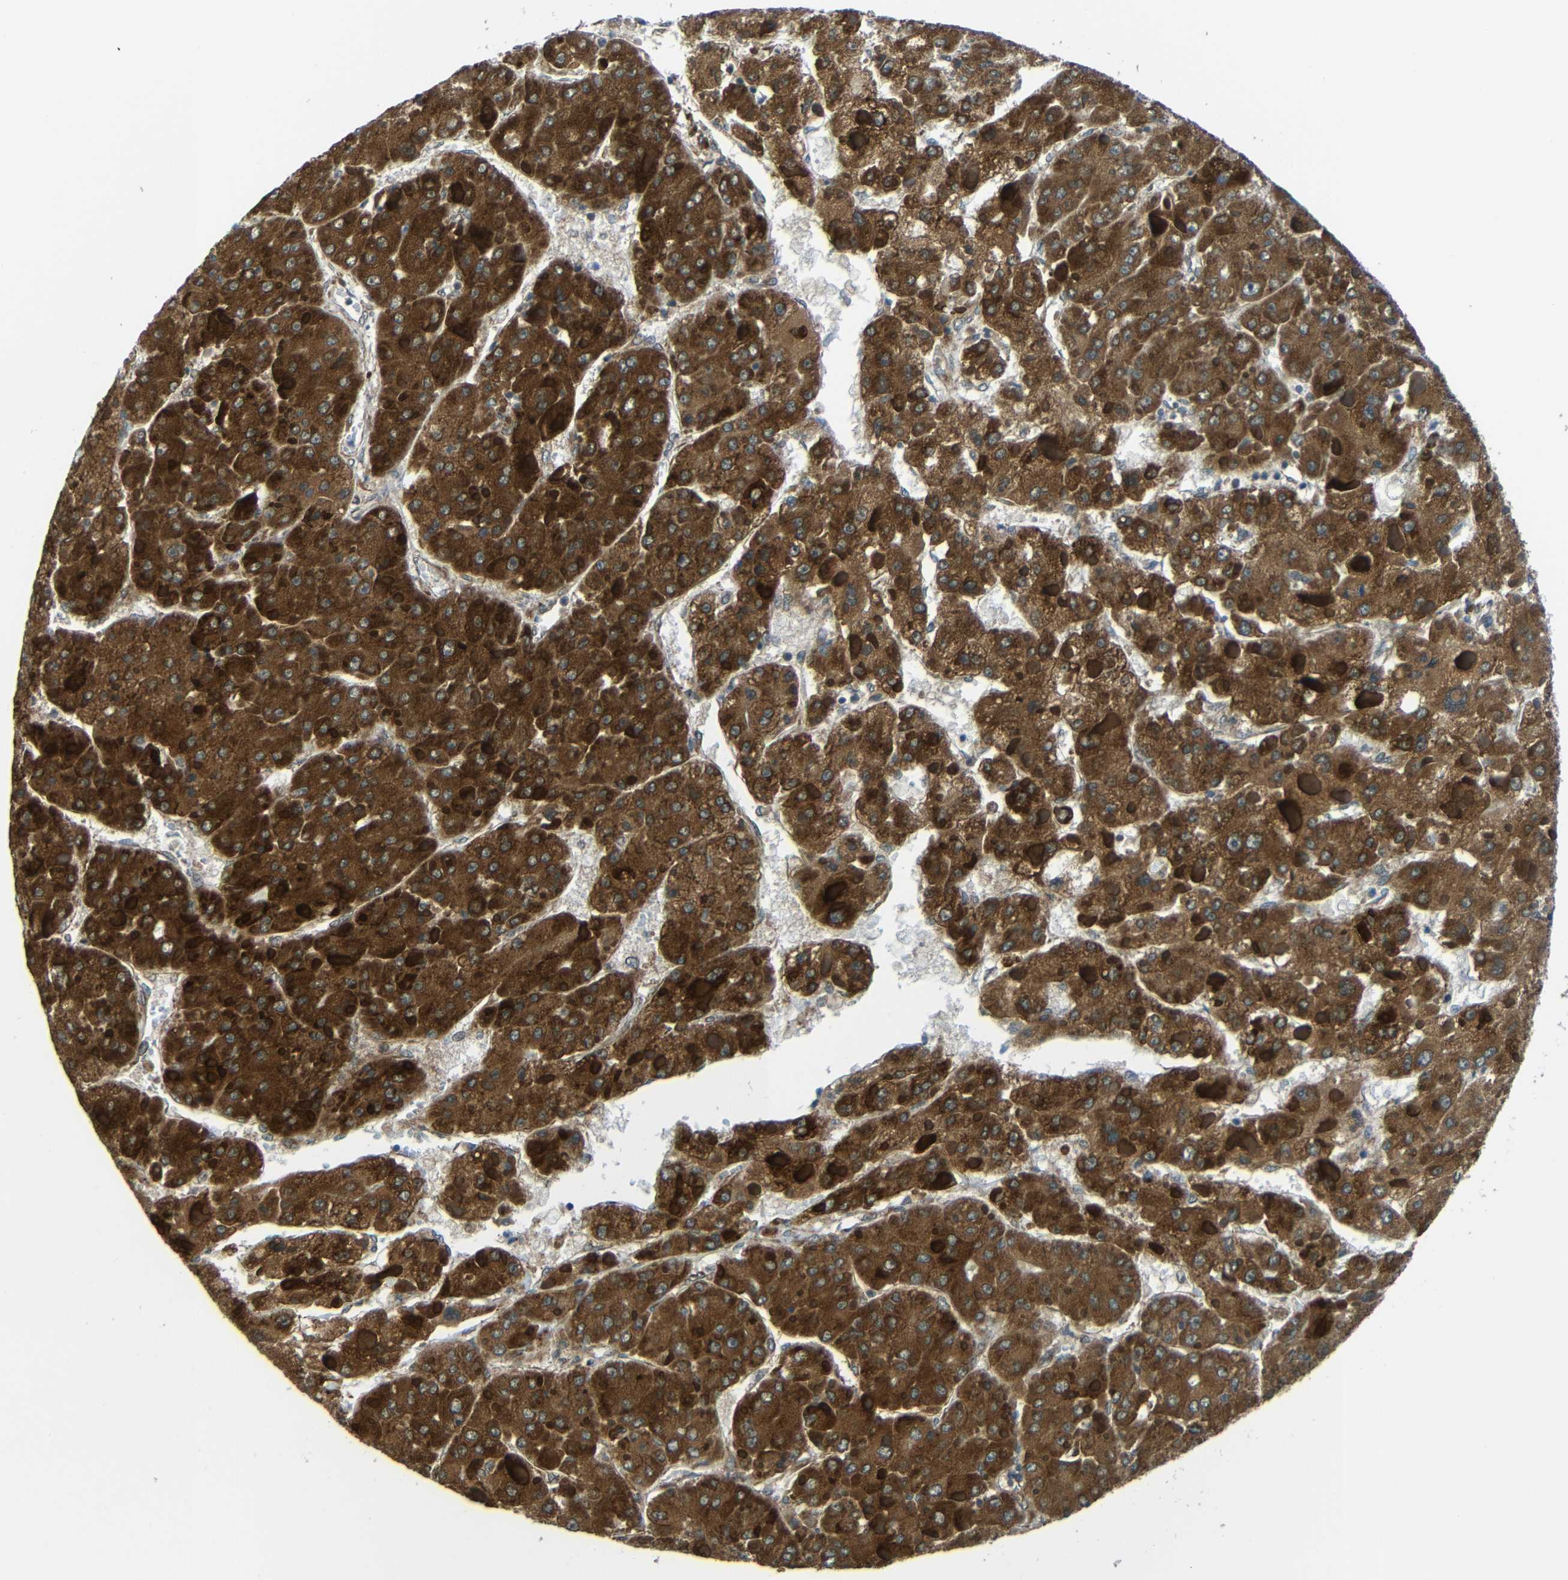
{"staining": {"intensity": "moderate", "quantity": ">75%", "location": "cytoplasmic/membranous"}, "tissue": "liver cancer", "cell_type": "Tumor cells", "image_type": "cancer", "snomed": [{"axis": "morphology", "description": "Carcinoma, Hepatocellular, NOS"}, {"axis": "topography", "description": "Liver"}], "caption": "Brown immunohistochemical staining in liver hepatocellular carcinoma shows moderate cytoplasmic/membranous positivity in approximately >75% of tumor cells.", "gene": "VAPB", "patient": {"sex": "female", "age": 73}}